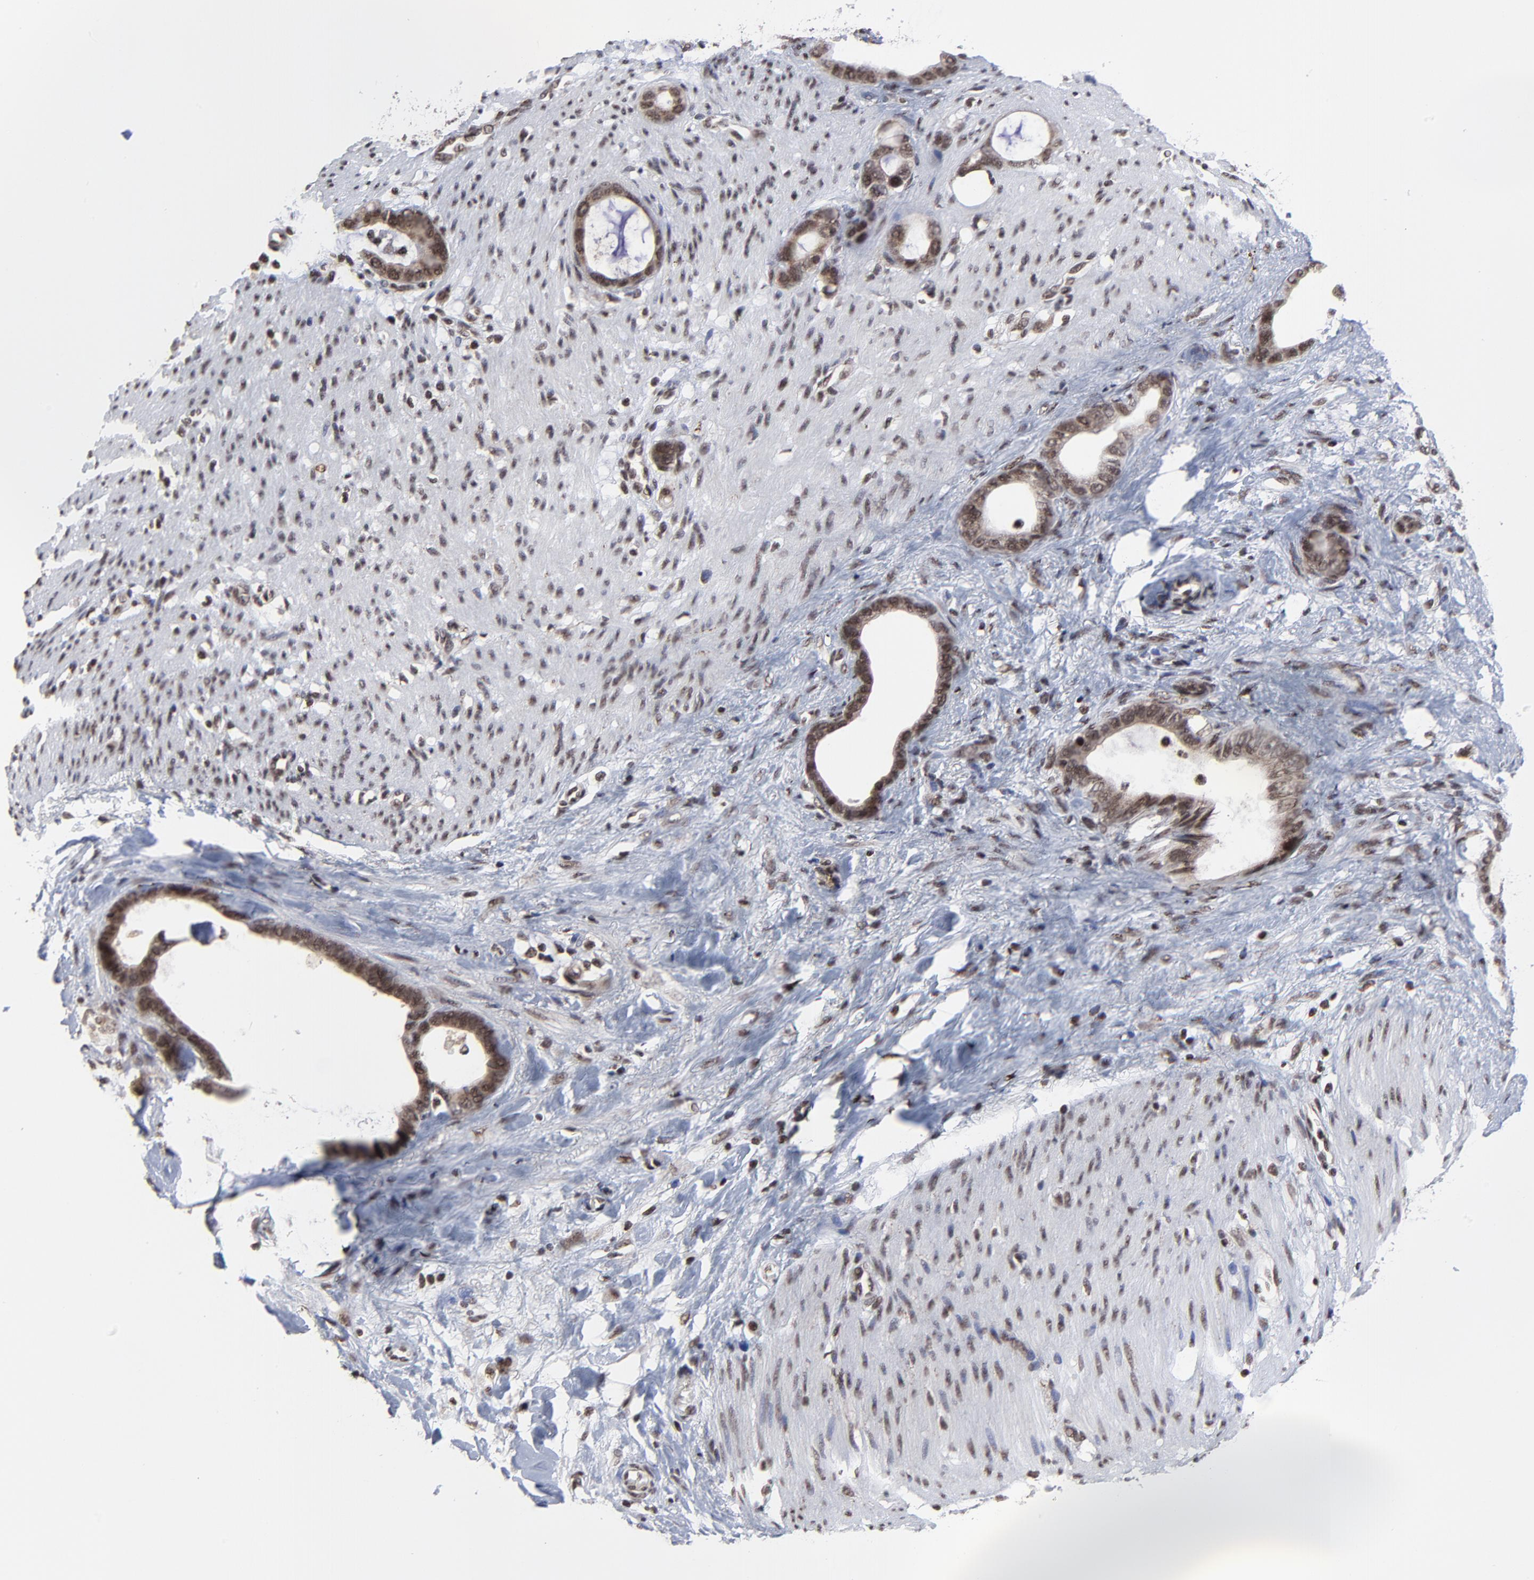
{"staining": {"intensity": "moderate", "quantity": ">75%", "location": "cytoplasmic/membranous,nuclear"}, "tissue": "stomach cancer", "cell_type": "Tumor cells", "image_type": "cancer", "snomed": [{"axis": "morphology", "description": "Adenocarcinoma, NOS"}, {"axis": "topography", "description": "Stomach"}], "caption": "Immunohistochemical staining of adenocarcinoma (stomach) displays medium levels of moderate cytoplasmic/membranous and nuclear protein positivity in about >75% of tumor cells.", "gene": "ZNF777", "patient": {"sex": "female", "age": 75}}